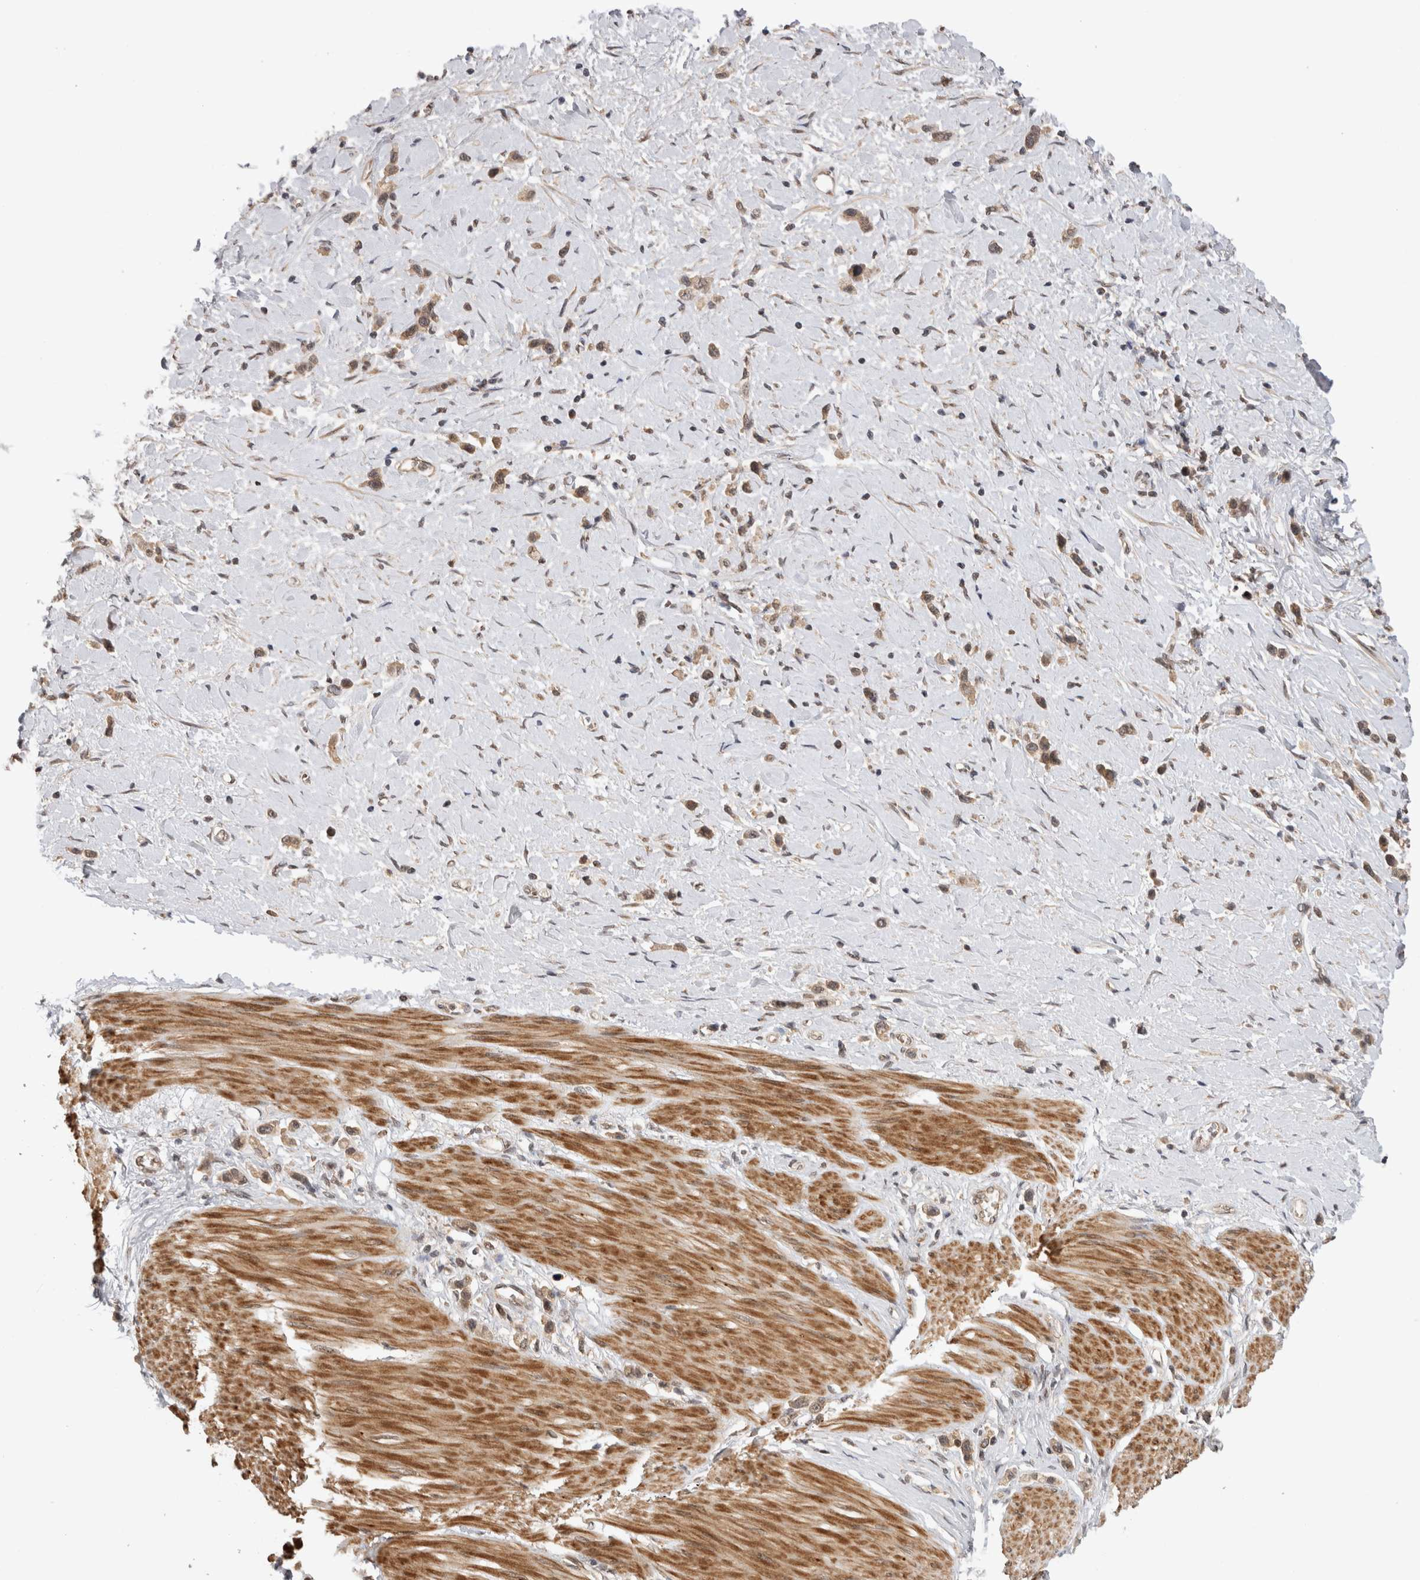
{"staining": {"intensity": "weak", "quantity": ">75%", "location": "nuclear"}, "tissue": "stomach cancer", "cell_type": "Tumor cells", "image_type": "cancer", "snomed": [{"axis": "morphology", "description": "Adenocarcinoma, NOS"}, {"axis": "topography", "description": "Stomach"}], "caption": "Protein expression analysis of human stomach cancer (adenocarcinoma) reveals weak nuclear expression in about >75% of tumor cells.", "gene": "TMEM65", "patient": {"sex": "female", "age": 65}}